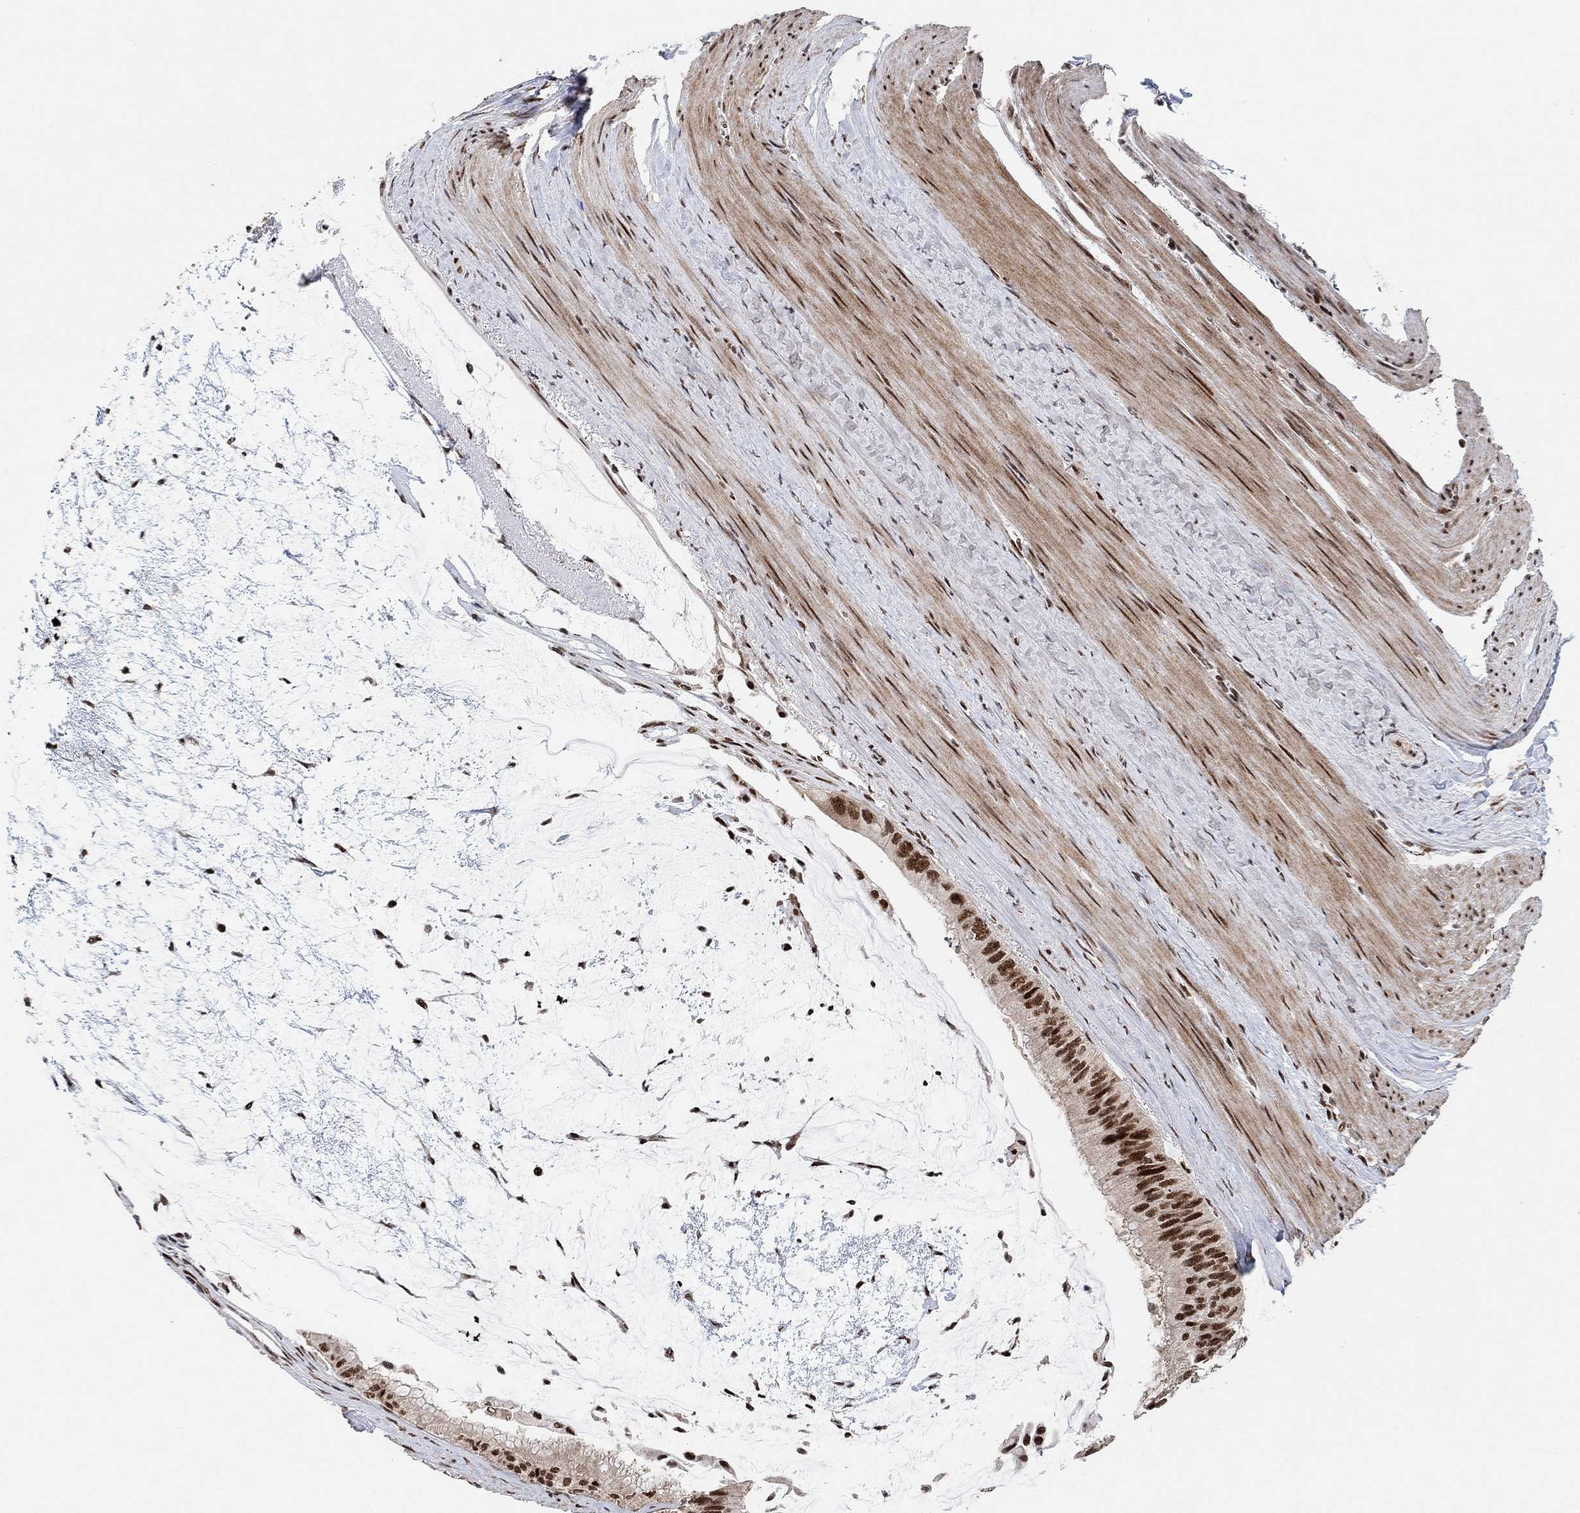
{"staining": {"intensity": "strong", "quantity": ">75%", "location": "nuclear"}, "tissue": "colorectal cancer", "cell_type": "Tumor cells", "image_type": "cancer", "snomed": [{"axis": "morphology", "description": "Normal tissue, NOS"}, {"axis": "morphology", "description": "Adenocarcinoma, NOS"}, {"axis": "topography", "description": "Colon"}], "caption": "The immunohistochemical stain highlights strong nuclear positivity in tumor cells of colorectal cancer tissue.", "gene": "E4F1", "patient": {"sex": "male", "age": 65}}